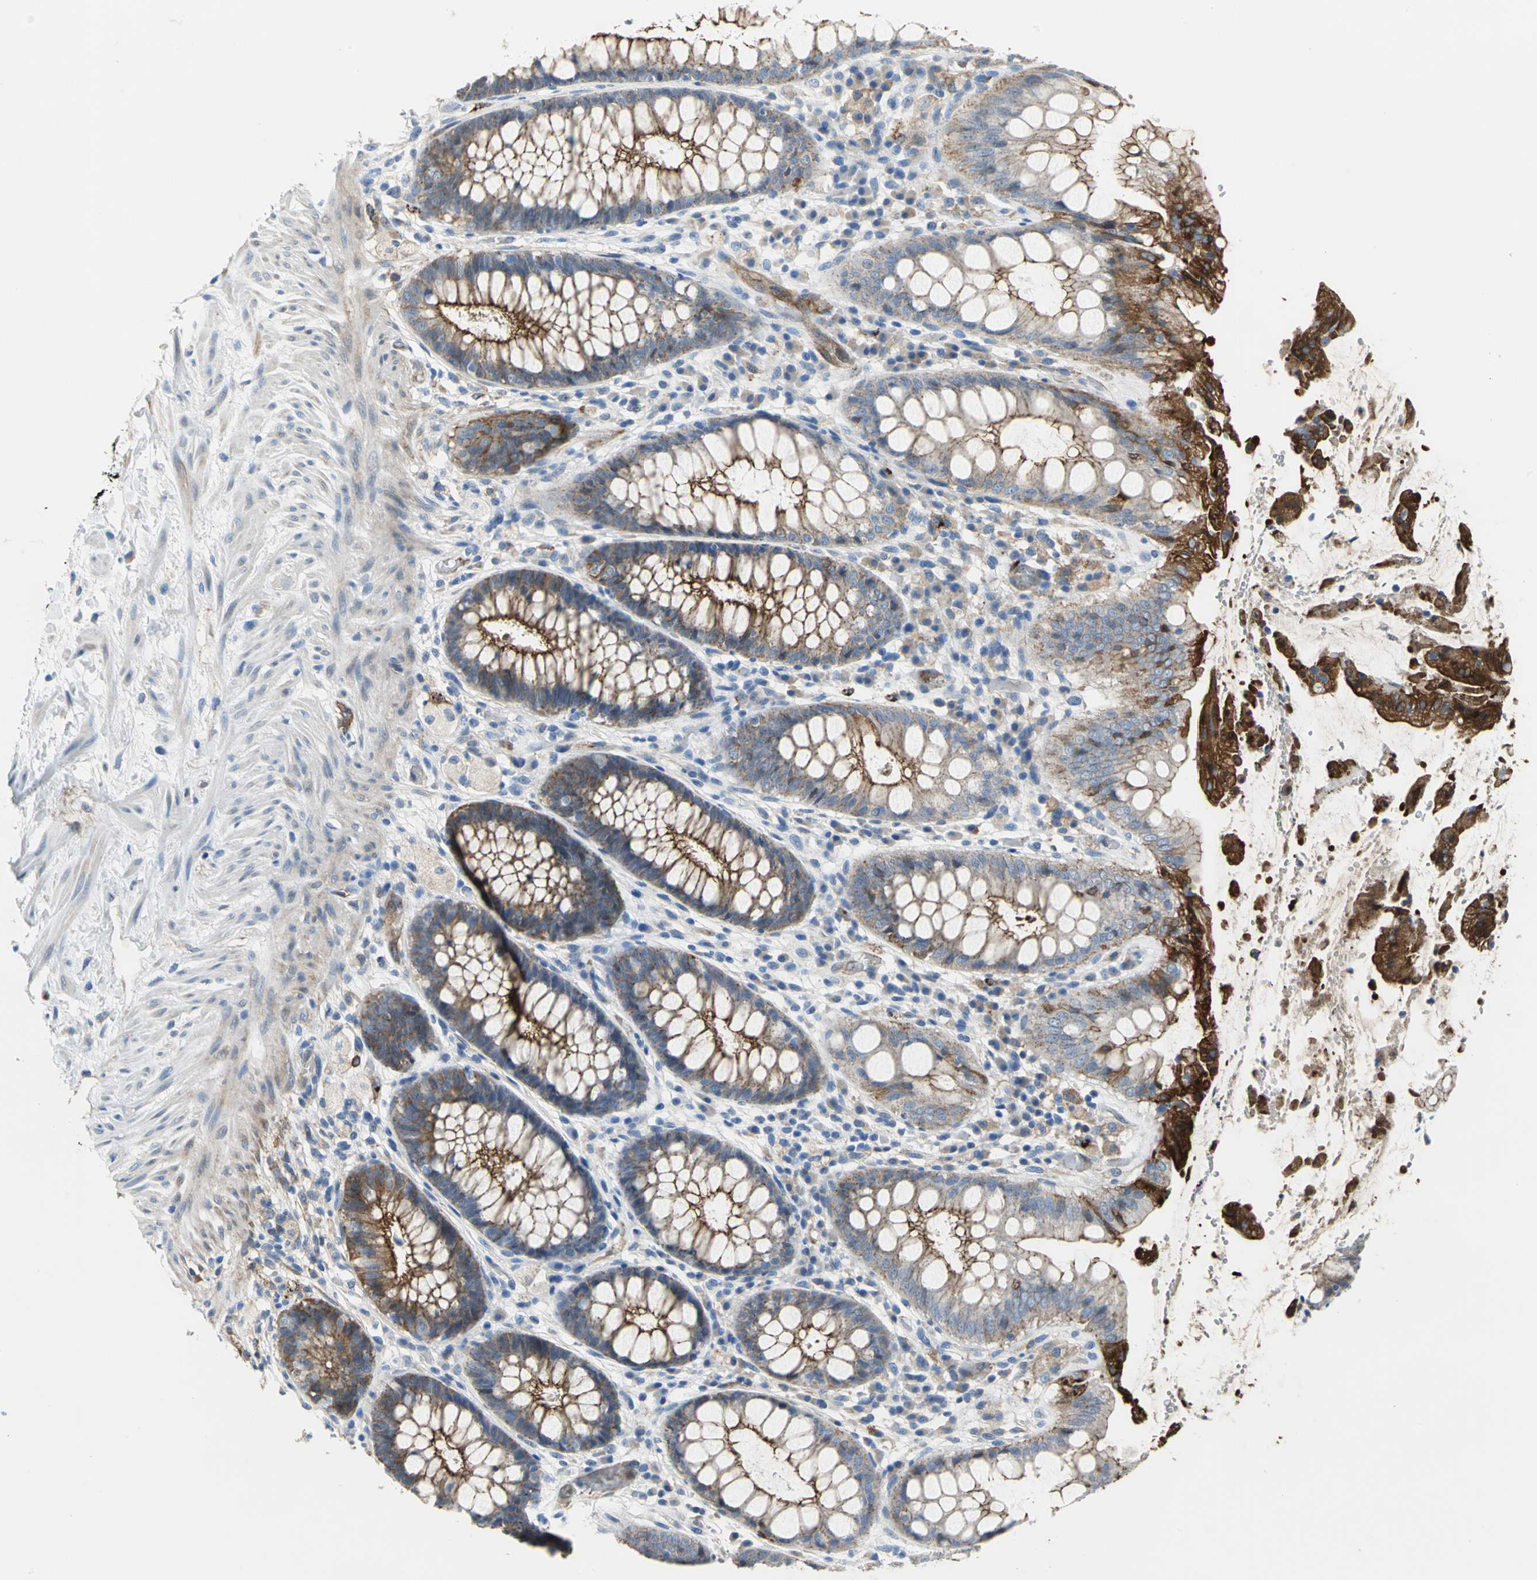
{"staining": {"intensity": "strong", "quantity": ">75%", "location": "cytoplasmic/membranous"}, "tissue": "rectum", "cell_type": "Glandular cells", "image_type": "normal", "snomed": [{"axis": "morphology", "description": "Normal tissue, NOS"}, {"axis": "topography", "description": "Rectum"}], "caption": "Protein expression by immunohistochemistry displays strong cytoplasmic/membranous staining in about >75% of glandular cells in unremarkable rectum. The protein of interest is shown in brown color, while the nuclei are stained blue.", "gene": "ENSG00000285130", "patient": {"sex": "female", "age": 46}}